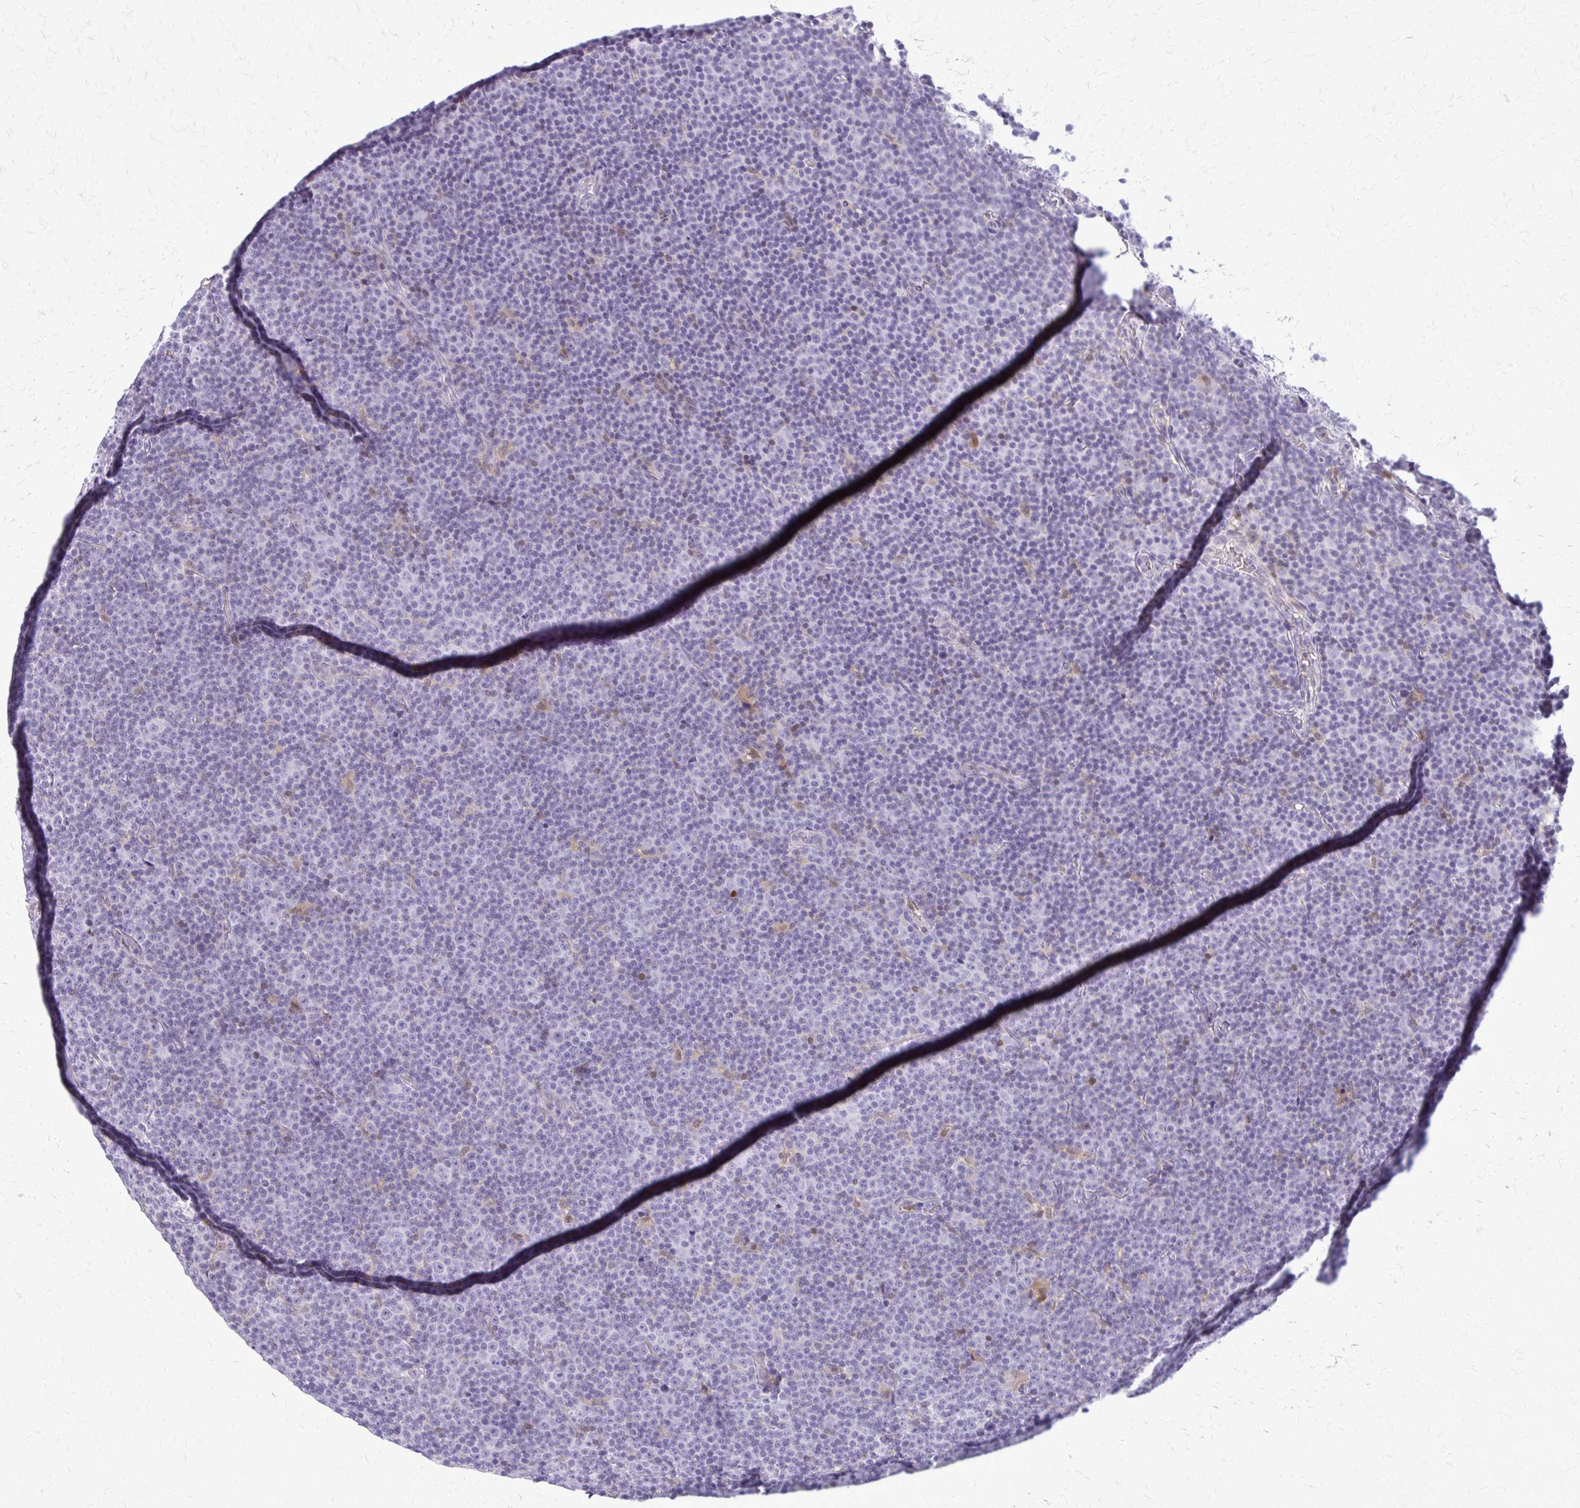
{"staining": {"intensity": "negative", "quantity": "none", "location": "none"}, "tissue": "lymphoma", "cell_type": "Tumor cells", "image_type": "cancer", "snomed": [{"axis": "morphology", "description": "Malignant lymphoma, non-Hodgkin's type, Low grade"}, {"axis": "topography", "description": "Lymph node"}], "caption": "The immunohistochemistry micrograph has no significant expression in tumor cells of malignant lymphoma, non-Hodgkin's type (low-grade) tissue.", "gene": "GLRX", "patient": {"sex": "female", "age": 67}}